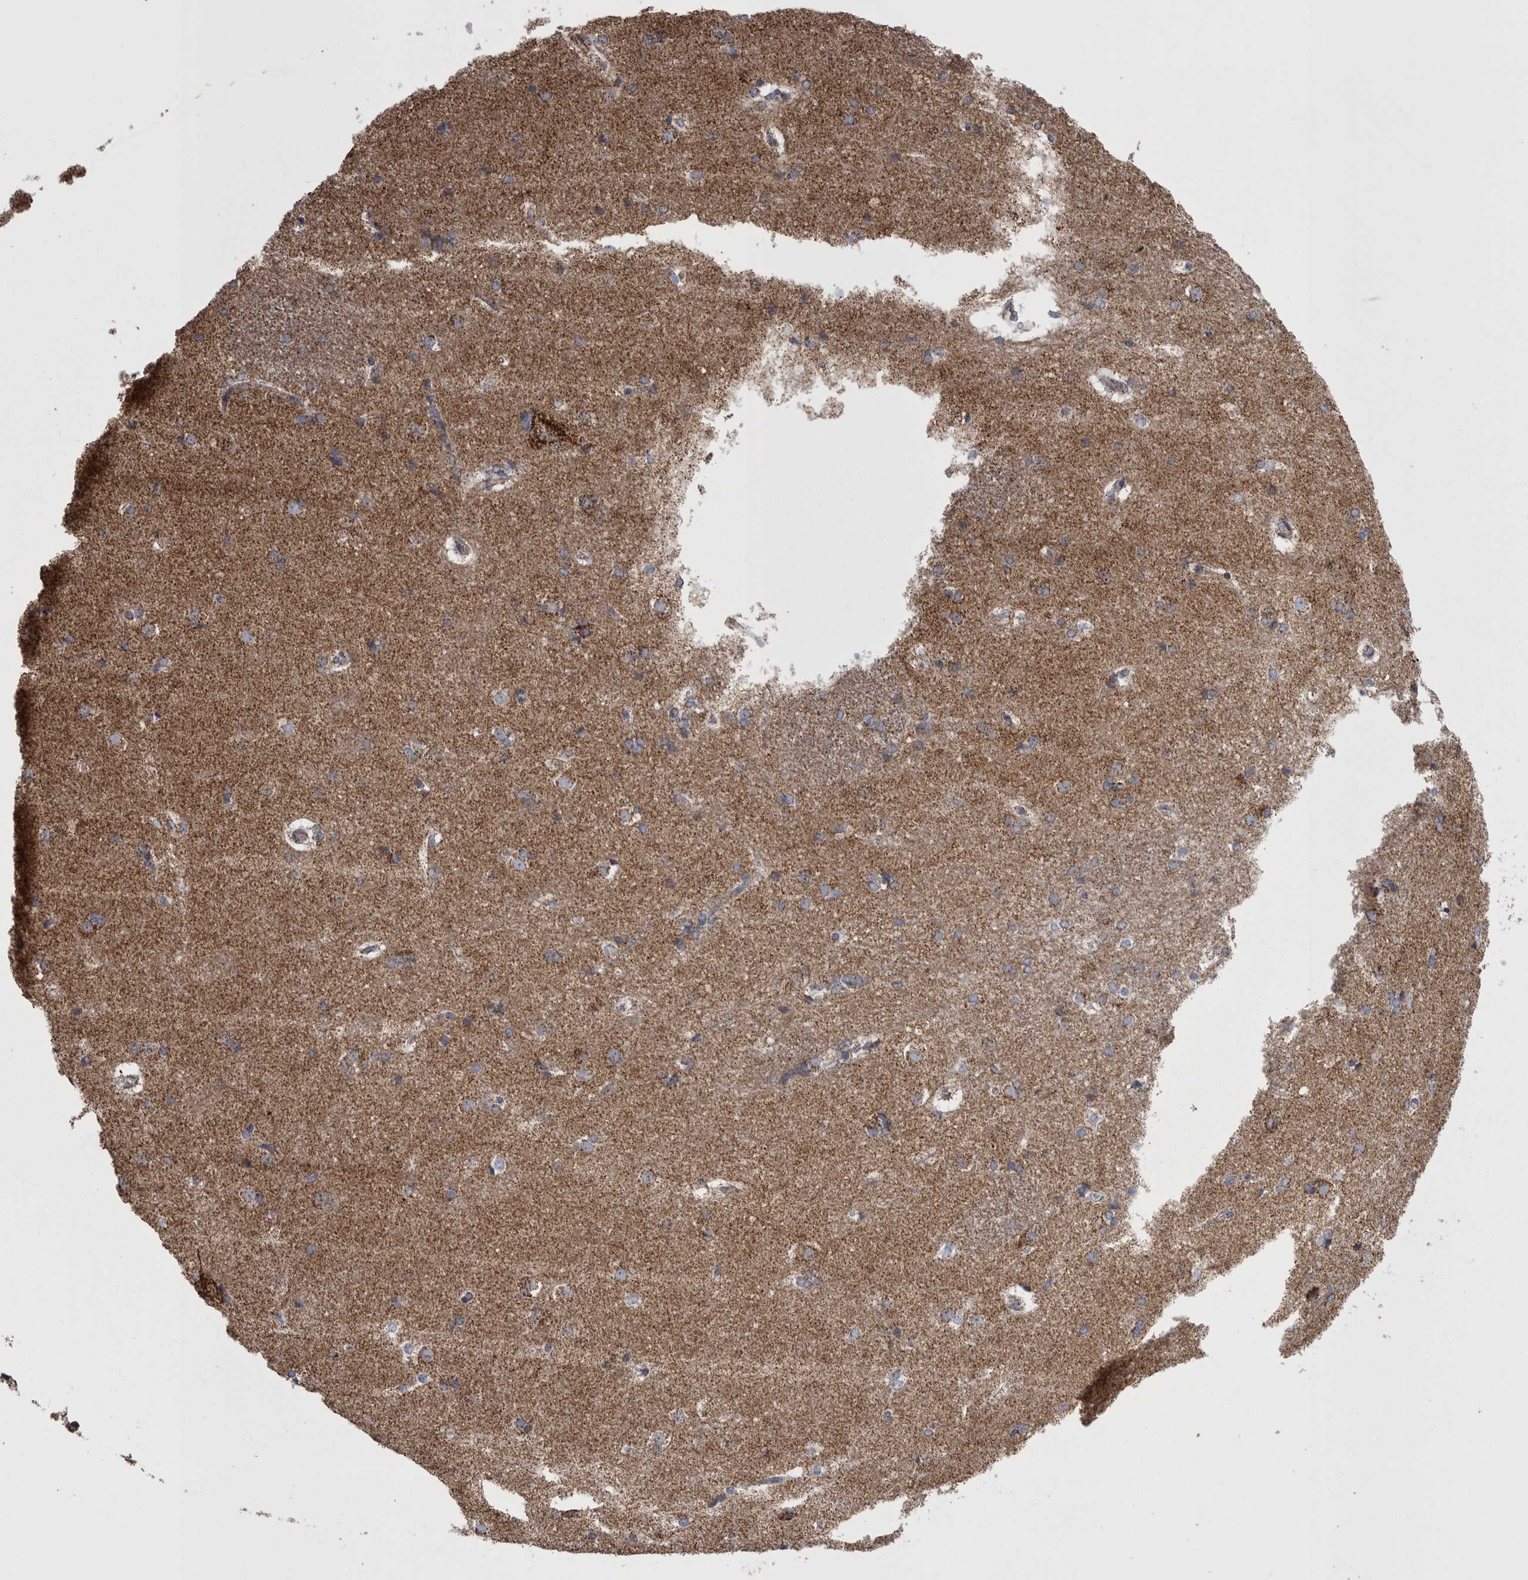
{"staining": {"intensity": "moderate", "quantity": "25%-75%", "location": "cytoplasmic/membranous"}, "tissue": "caudate", "cell_type": "Glial cells", "image_type": "normal", "snomed": [{"axis": "morphology", "description": "Normal tissue, NOS"}, {"axis": "topography", "description": "Lateral ventricle wall"}], "caption": "Moderate cytoplasmic/membranous protein expression is present in approximately 25%-75% of glial cells in caudate. The protein is shown in brown color, while the nuclei are stained blue.", "gene": "MDH2", "patient": {"sex": "female", "age": 19}}